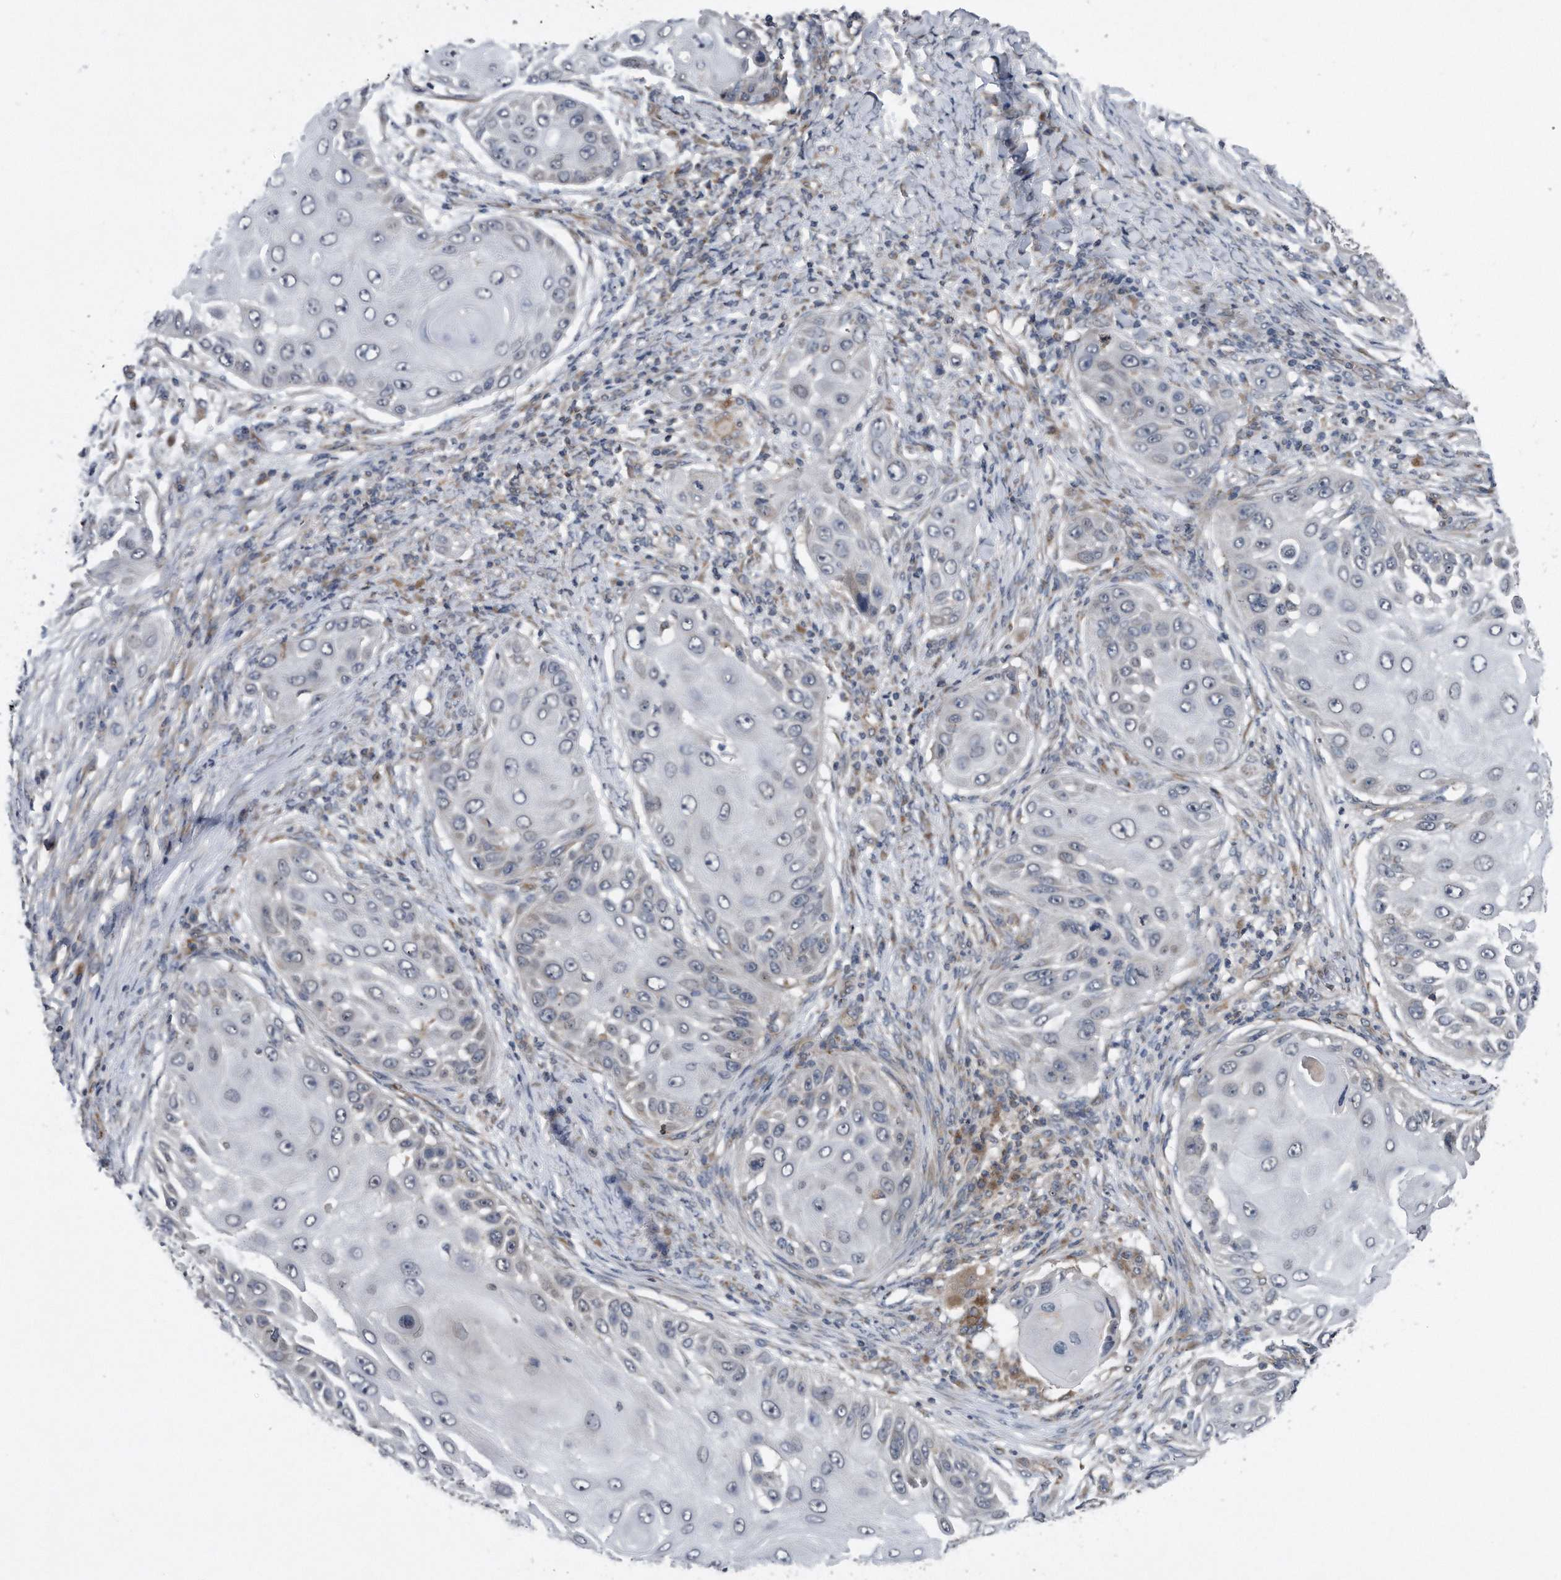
{"staining": {"intensity": "negative", "quantity": "none", "location": "none"}, "tissue": "skin cancer", "cell_type": "Tumor cells", "image_type": "cancer", "snomed": [{"axis": "morphology", "description": "Squamous cell carcinoma, NOS"}, {"axis": "topography", "description": "Skin"}], "caption": "This is an immunohistochemistry (IHC) photomicrograph of skin squamous cell carcinoma. There is no staining in tumor cells.", "gene": "LYRM4", "patient": {"sex": "female", "age": 44}}